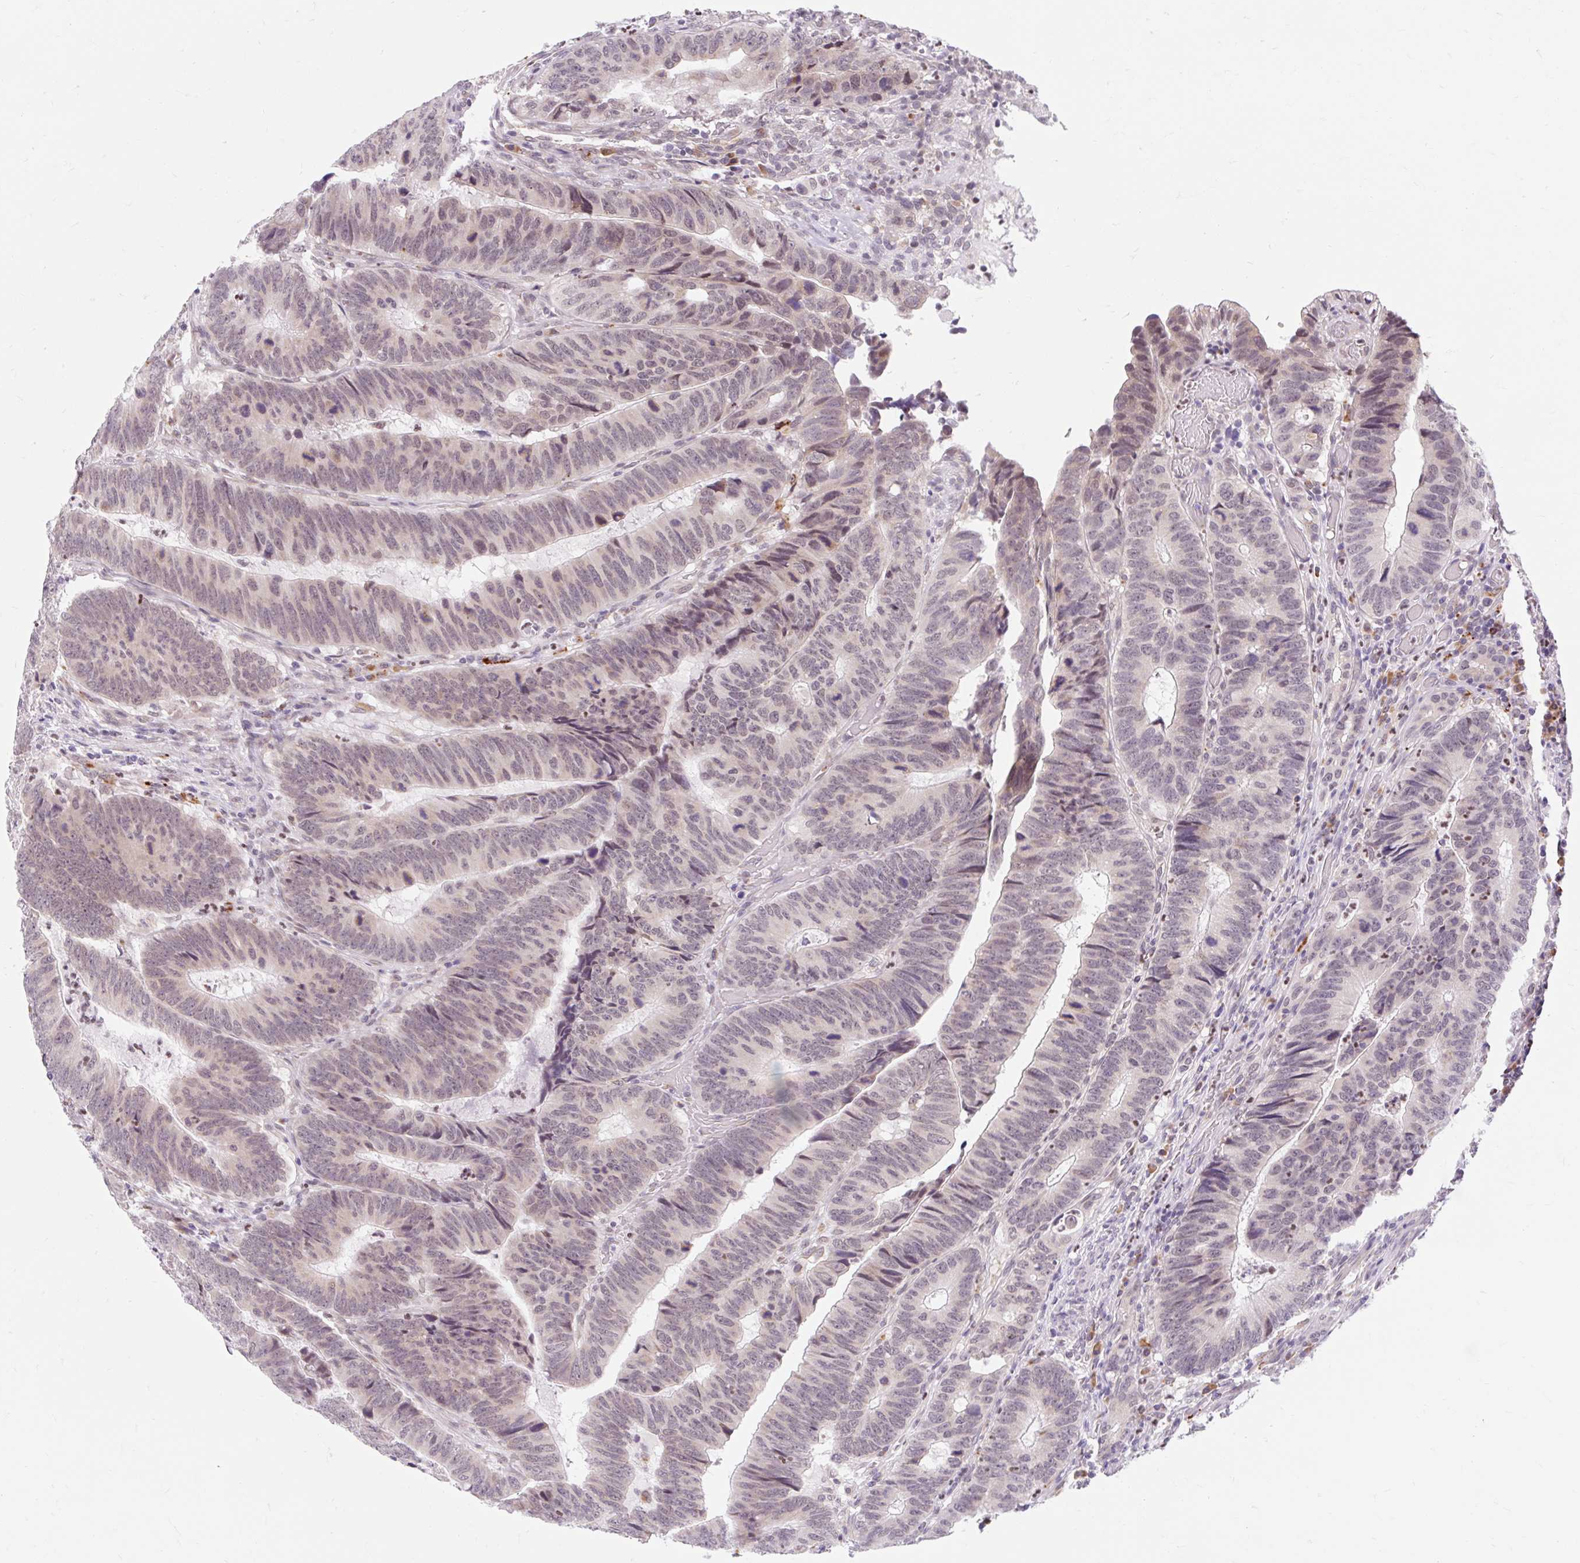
{"staining": {"intensity": "weak", "quantity": "<25%", "location": "cytoplasmic/membranous"}, "tissue": "colorectal cancer", "cell_type": "Tumor cells", "image_type": "cancer", "snomed": [{"axis": "morphology", "description": "Adenocarcinoma, NOS"}, {"axis": "topography", "description": "Colon"}], "caption": "An image of adenocarcinoma (colorectal) stained for a protein demonstrates no brown staining in tumor cells. The staining was performed using DAB (3,3'-diaminobenzidine) to visualize the protein expression in brown, while the nuclei were stained in blue with hematoxylin (Magnification: 20x).", "gene": "SRSF10", "patient": {"sex": "male", "age": 62}}